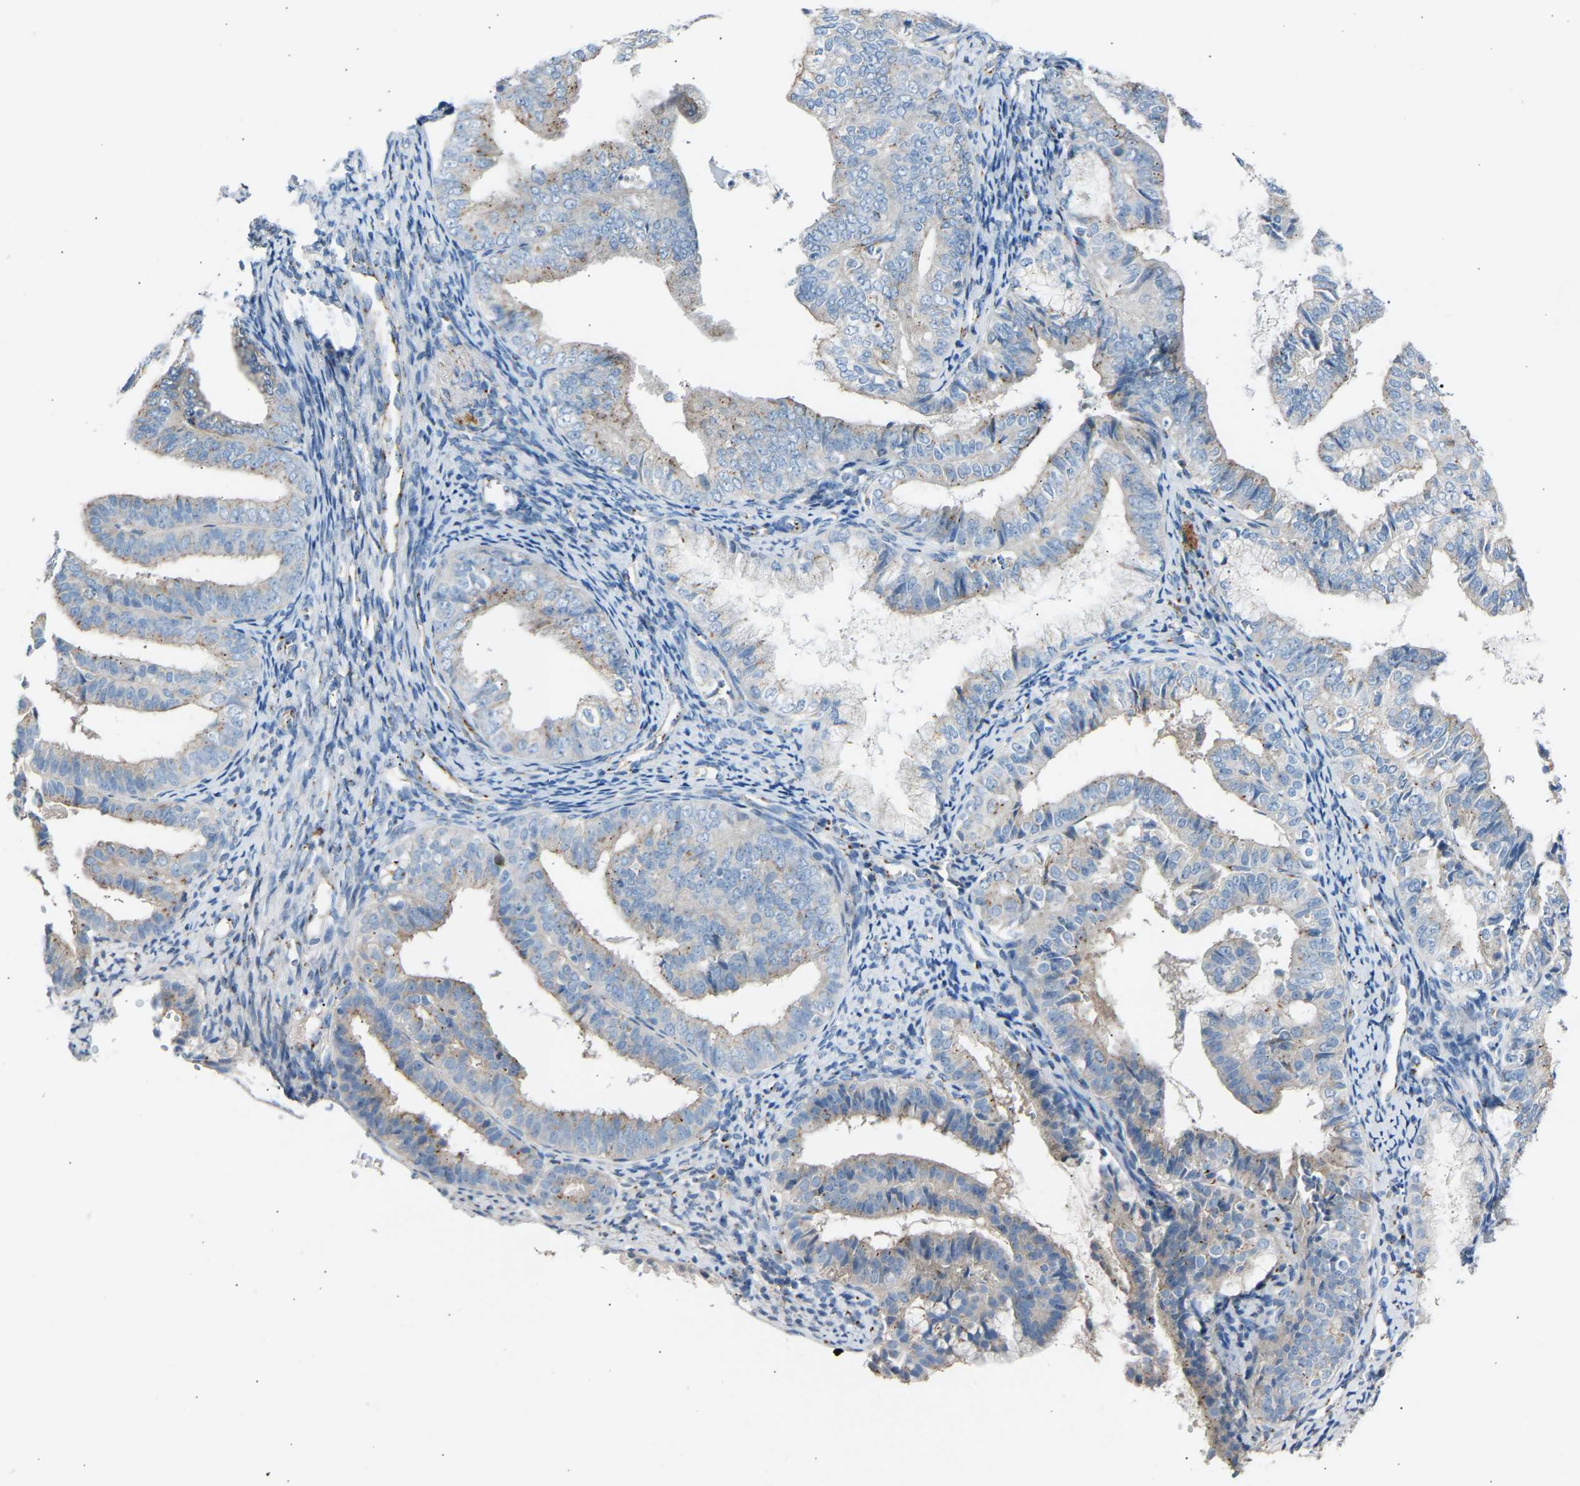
{"staining": {"intensity": "weak", "quantity": "<25%", "location": "cytoplasmic/membranous"}, "tissue": "endometrial cancer", "cell_type": "Tumor cells", "image_type": "cancer", "snomed": [{"axis": "morphology", "description": "Adenocarcinoma, NOS"}, {"axis": "topography", "description": "Endometrium"}], "caption": "Photomicrograph shows no significant protein positivity in tumor cells of adenocarcinoma (endometrial).", "gene": "CYREN", "patient": {"sex": "female", "age": 63}}